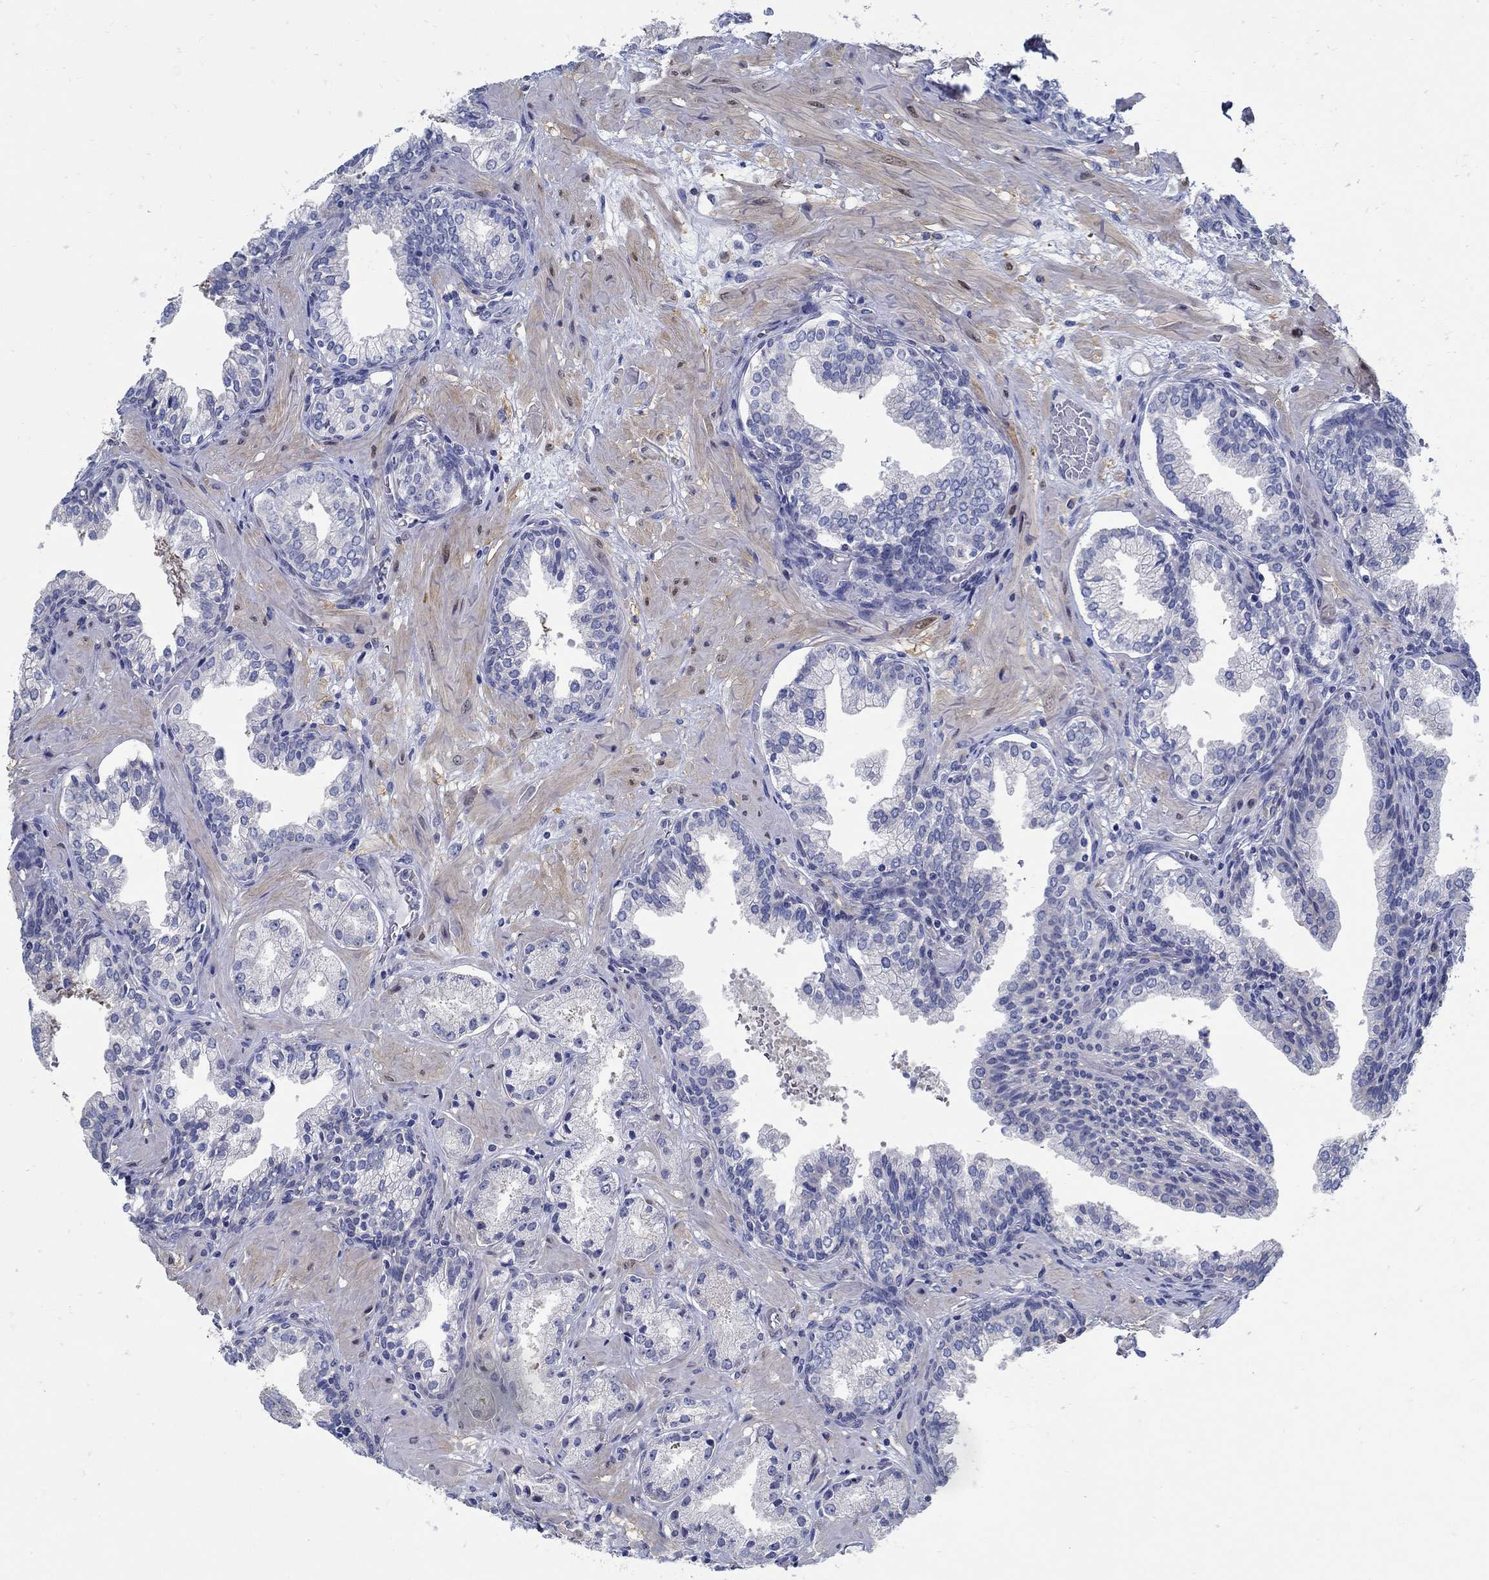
{"staining": {"intensity": "negative", "quantity": "none", "location": "none"}, "tissue": "prostate cancer", "cell_type": "Tumor cells", "image_type": "cancer", "snomed": [{"axis": "morphology", "description": "Adenocarcinoma, NOS"}, {"axis": "topography", "description": "Prostate and seminal vesicle, NOS"}, {"axis": "topography", "description": "Prostate"}], "caption": "IHC micrograph of neoplastic tissue: prostate cancer stained with DAB (3,3'-diaminobenzidine) demonstrates no significant protein positivity in tumor cells.", "gene": "C15orf39", "patient": {"sex": "male", "age": 44}}